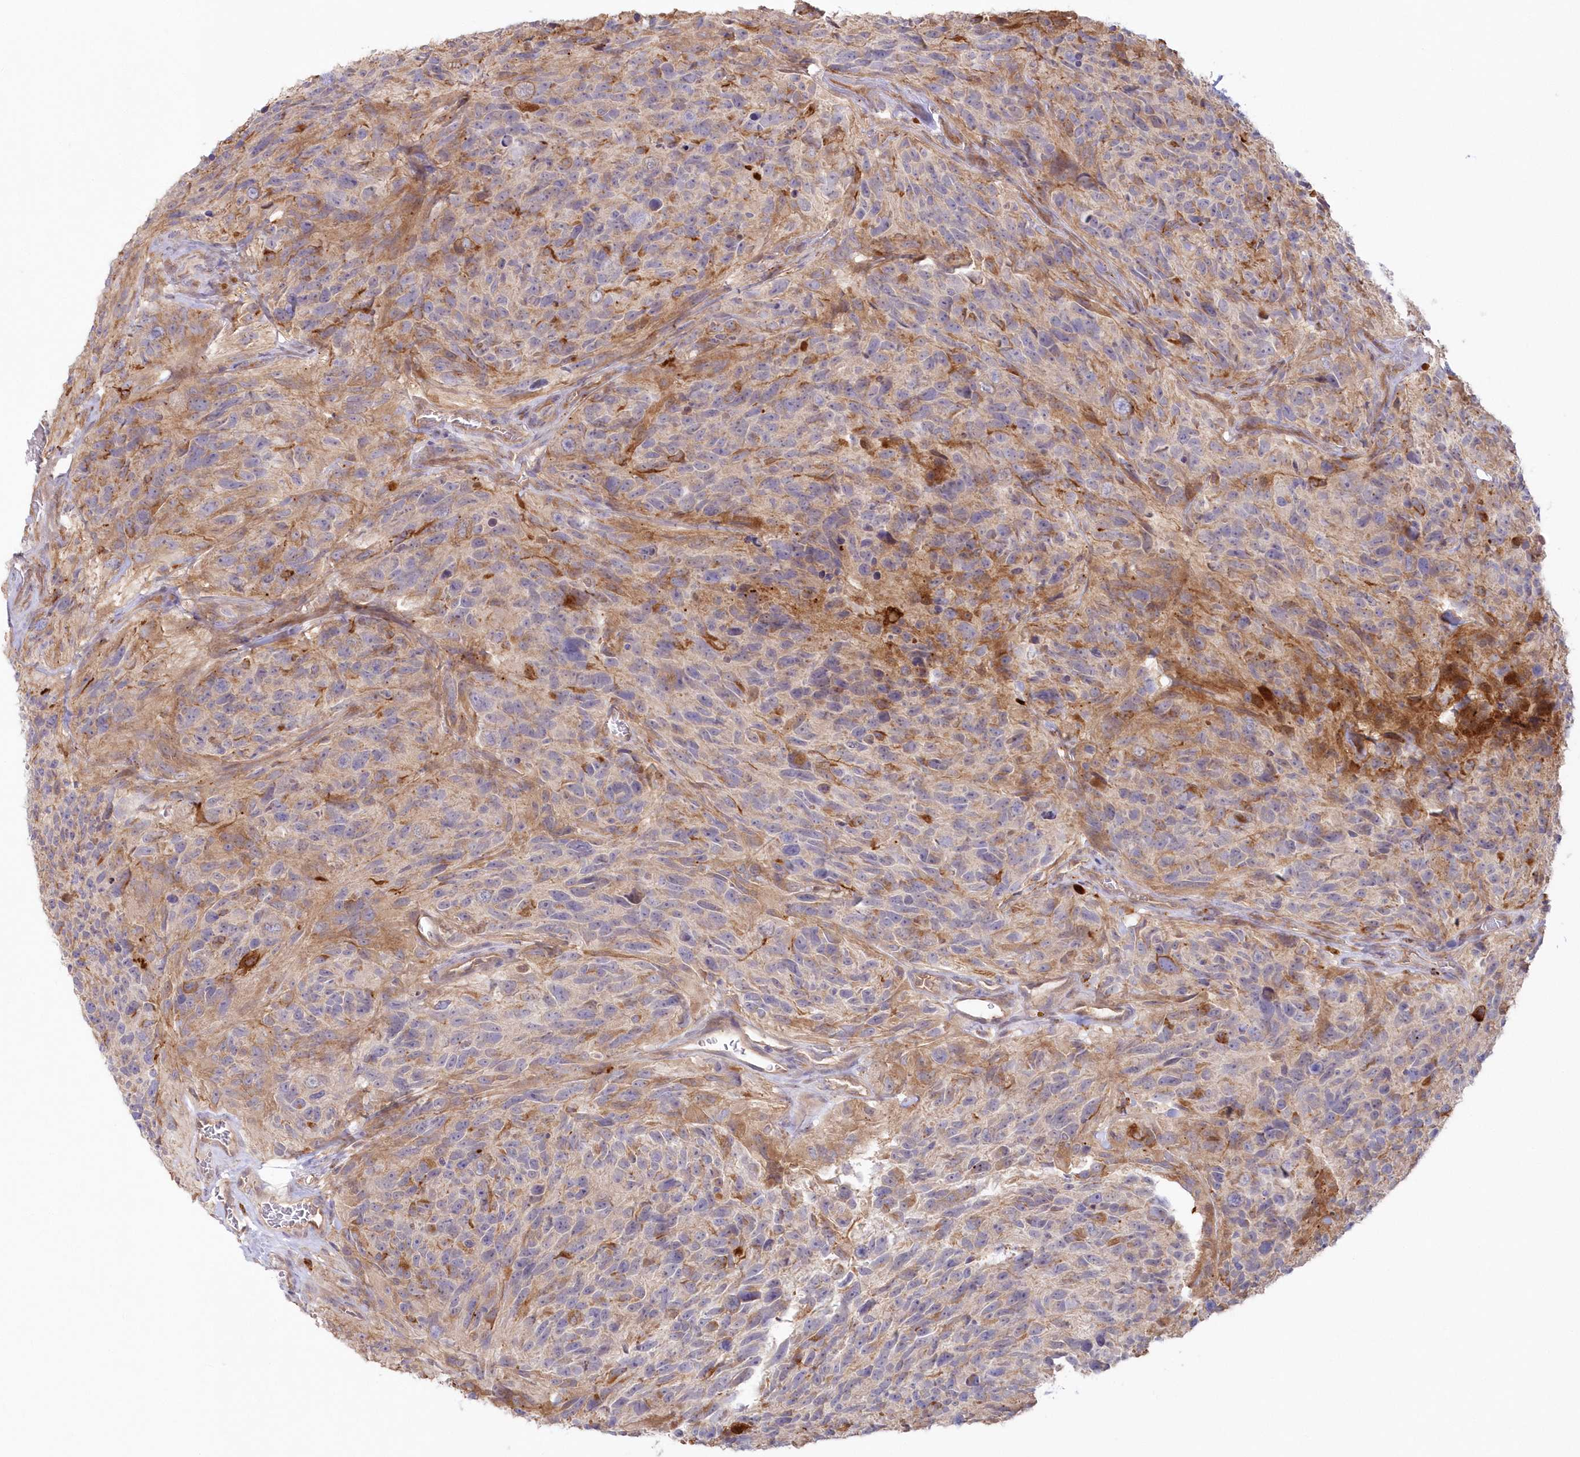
{"staining": {"intensity": "weak", "quantity": "<25%", "location": "cytoplasmic/membranous"}, "tissue": "glioma", "cell_type": "Tumor cells", "image_type": "cancer", "snomed": [{"axis": "morphology", "description": "Glioma, malignant, High grade"}, {"axis": "topography", "description": "Brain"}], "caption": "High power microscopy micrograph of an immunohistochemistry (IHC) photomicrograph of glioma, revealing no significant staining in tumor cells.", "gene": "GBE1", "patient": {"sex": "male", "age": 69}}